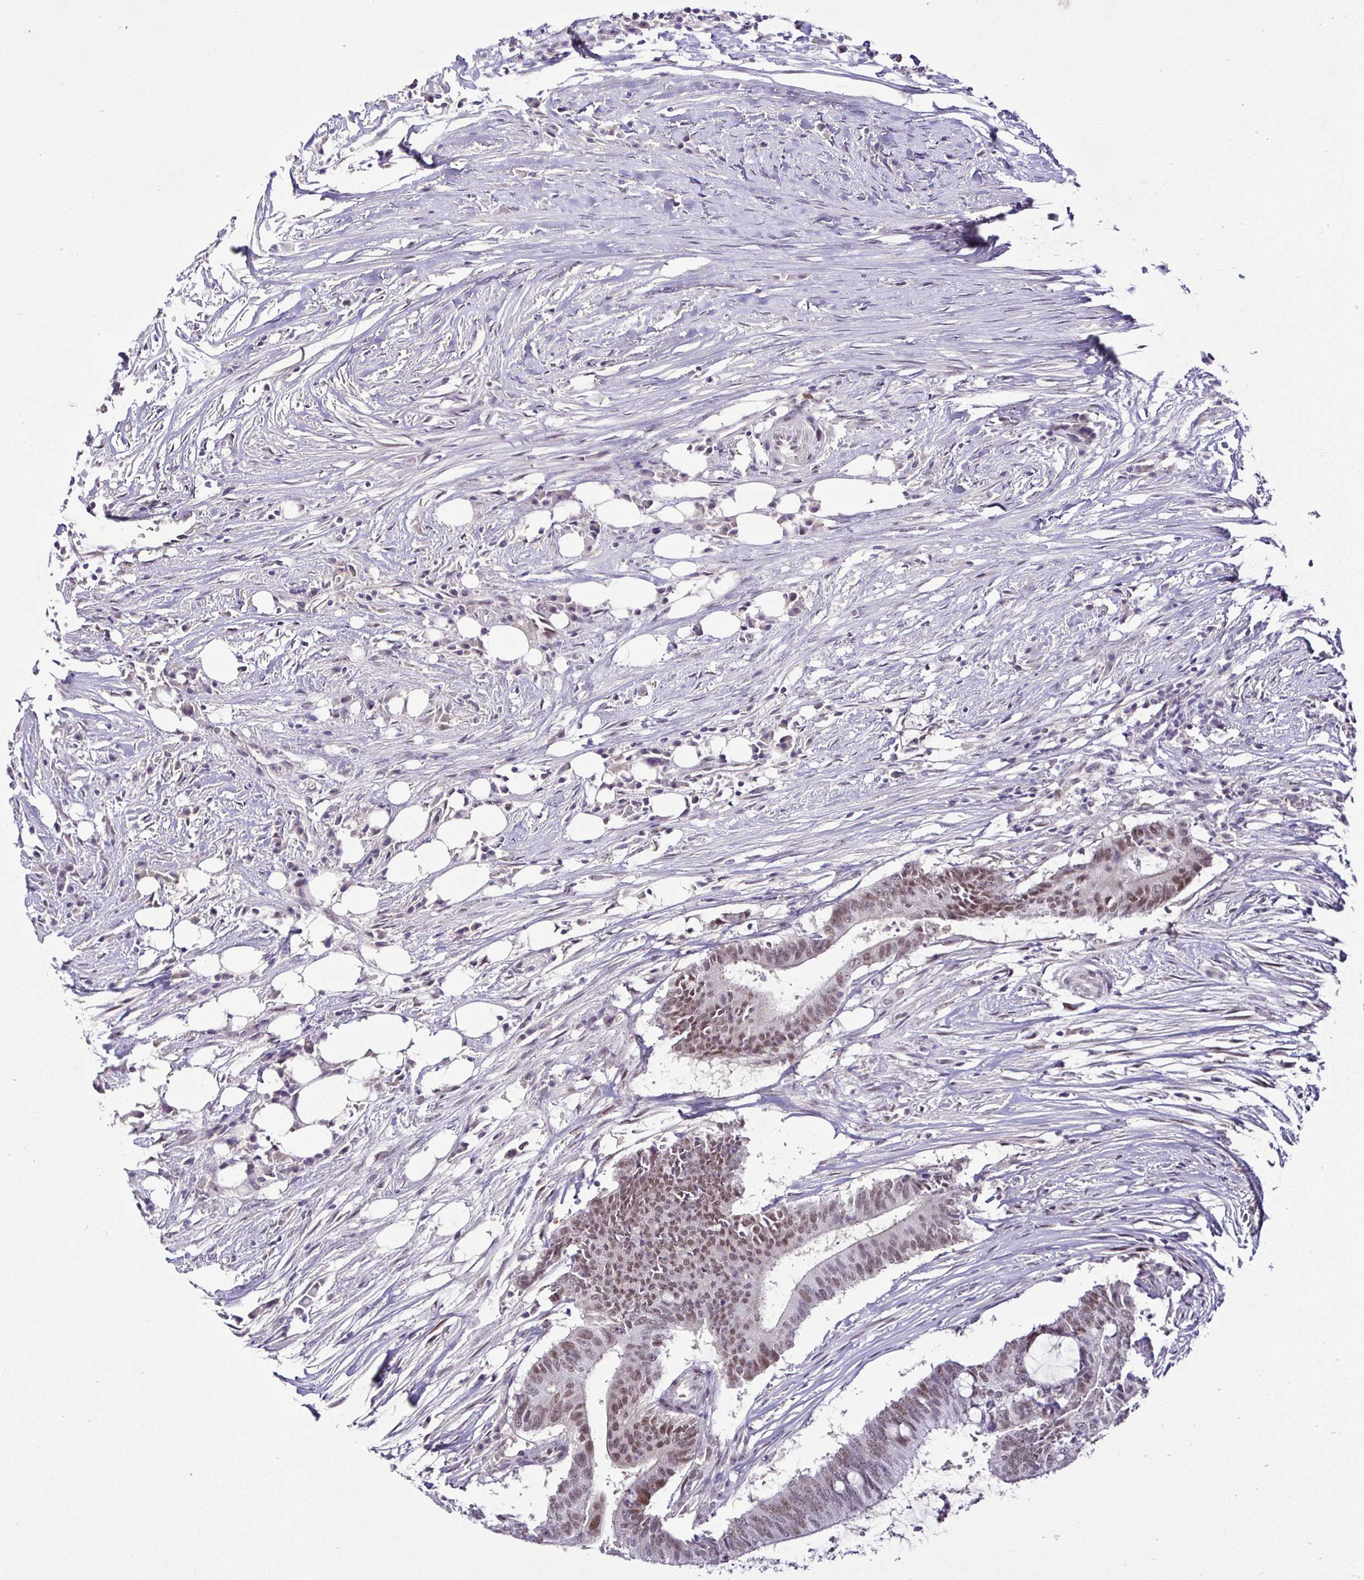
{"staining": {"intensity": "moderate", "quantity": ">75%", "location": "nuclear"}, "tissue": "colorectal cancer", "cell_type": "Tumor cells", "image_type": "cancer", "snomed": [{"axis": "morphology", "description": "Adenocarcinoma, NOS"}, {"axis": "topography", "description": "Colon"}], "caption": "Immunohistochemical staining of human adenocarcinoma (colorectal) displays medium levels of moderate nuclear staining in about >75% of tumor cells.", "gene": "NUP188", "patient": {"sex": "female", "age": 43}}